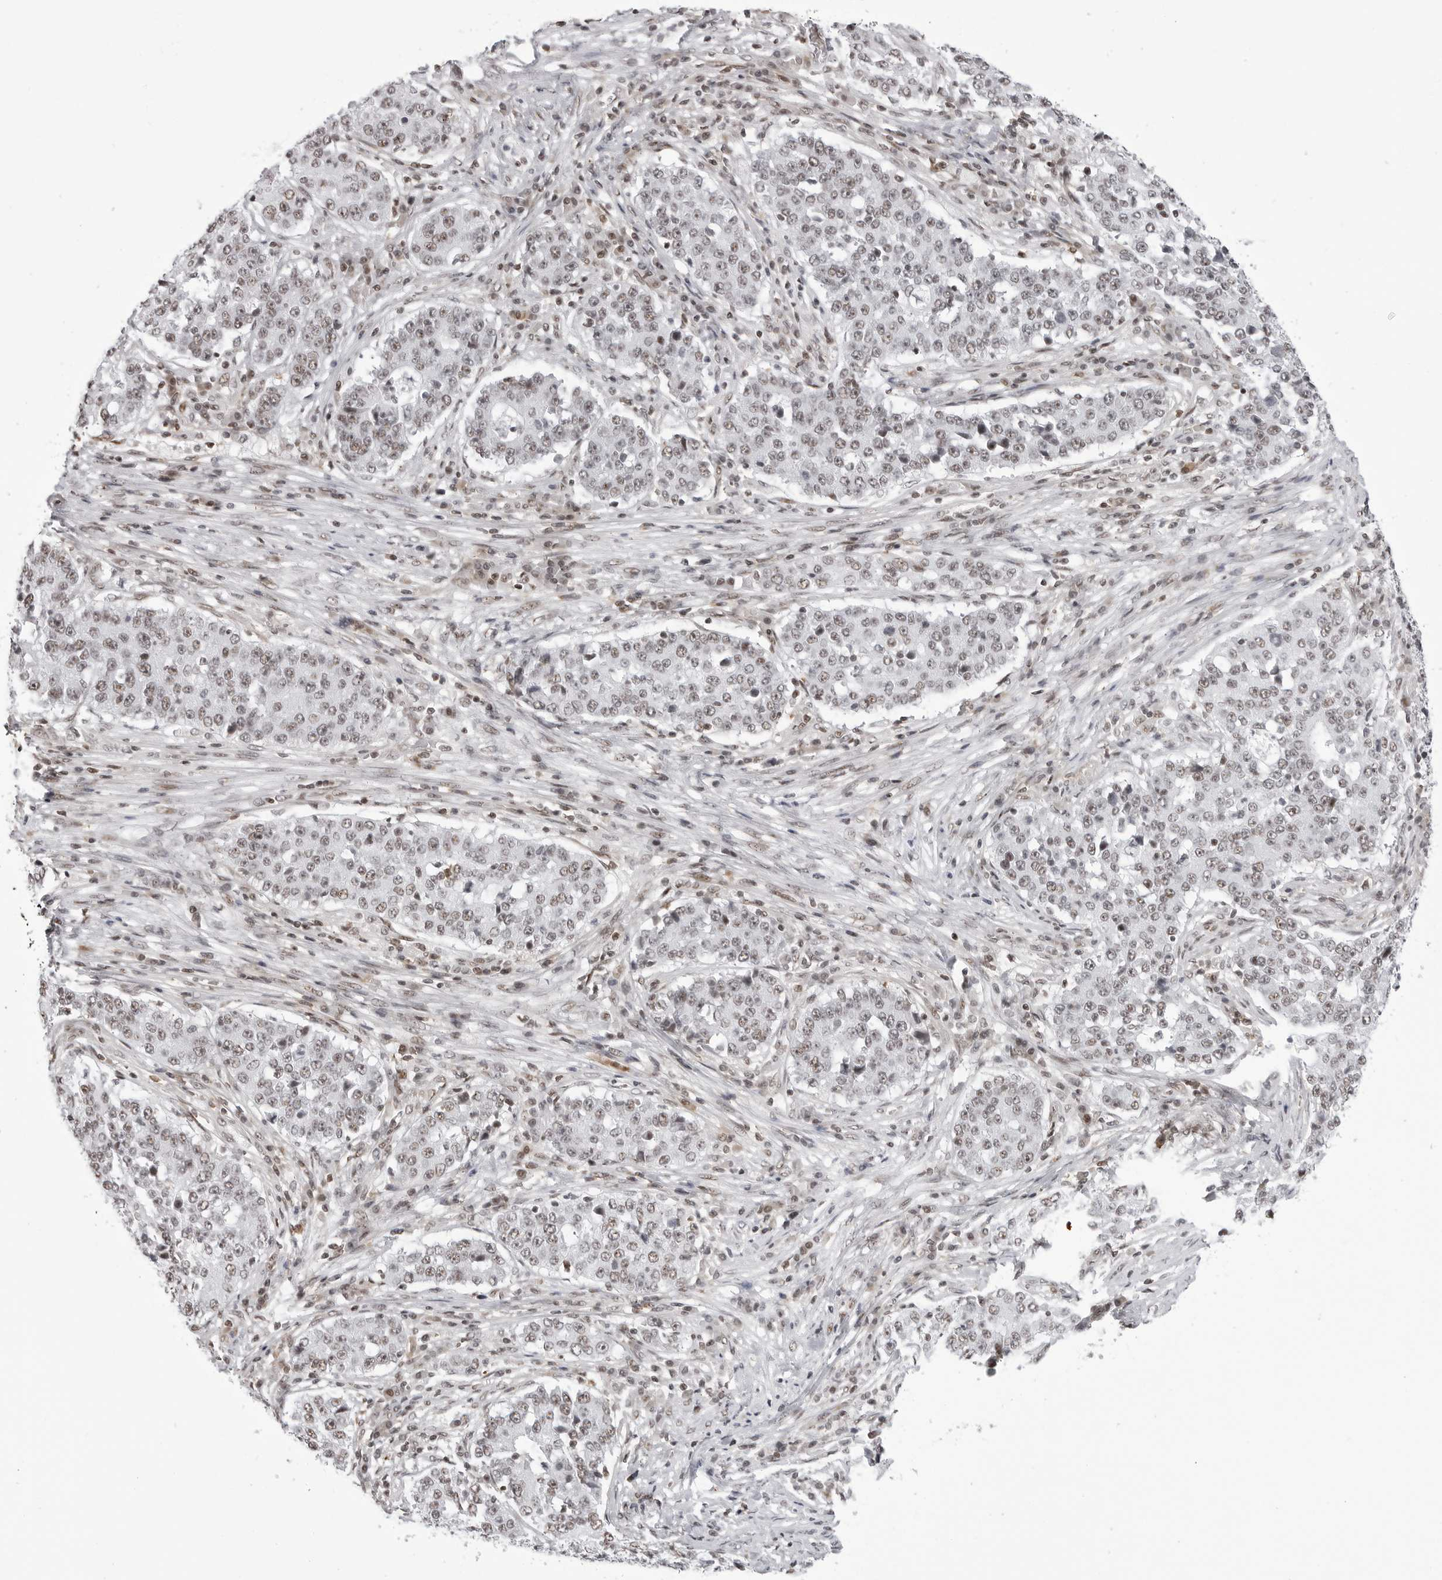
{"staining": {"intensity": "weak", "quantity": "25%-75%", "location": "nuclear"}, "tissue": "stomach cancer", "cell_type": "Tumor cells", "image_type": "cancer", "snomed": [{"axis": "morphology", "description": "Adenocarcinoma, NOS"}, {"axis": "topography", "description": "Stomach"}], "caption": "A low amount of weak nuclear positivity is appreciated in about 25%-75% of tumor cells in stomach adenocarcinoma tissue.", "gene": "WRAP53", "patient": {"sex": "male", "age": 59}}